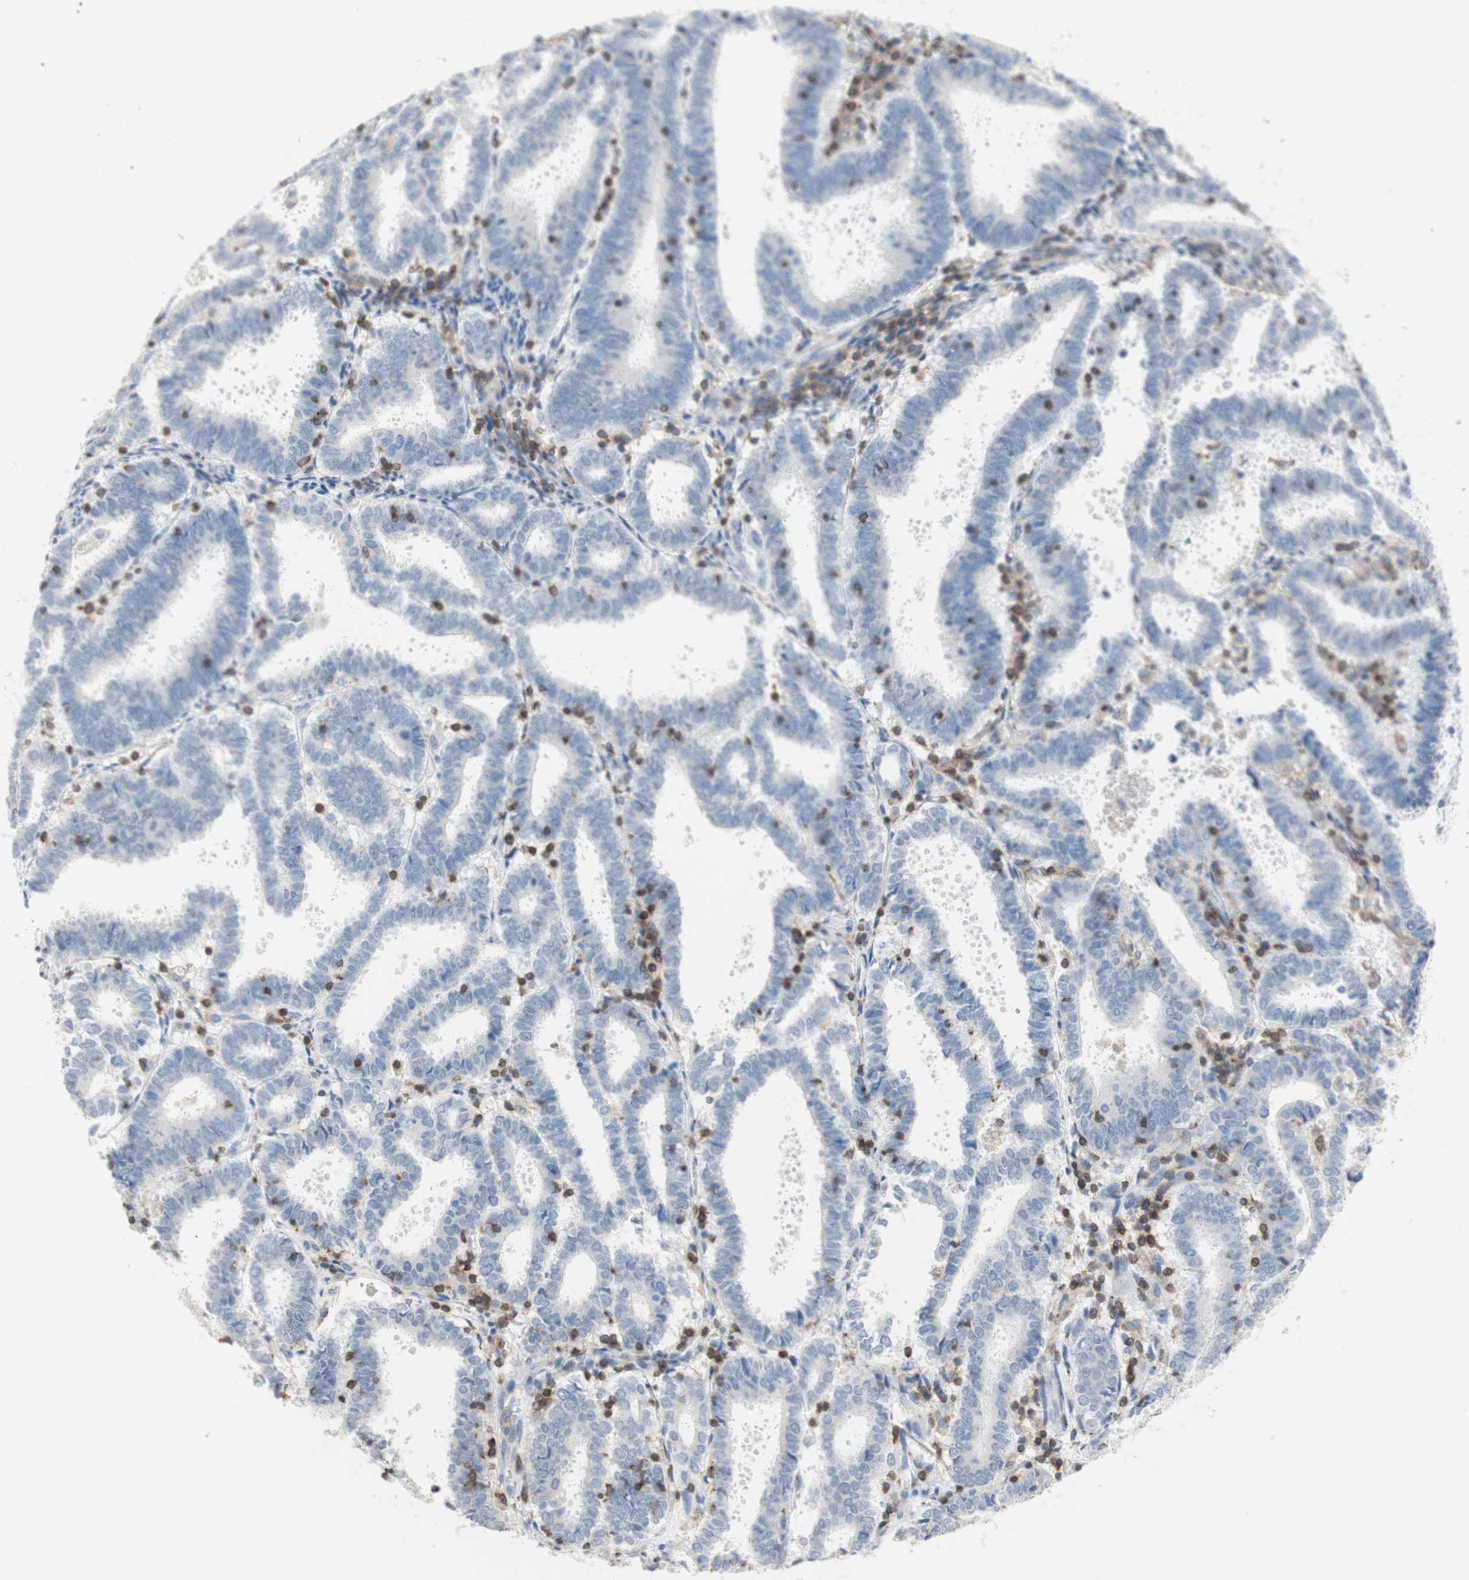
{"staining": {"intensity": "negative", "quantity": "none", "location": "none"}, "tissue": "endometrial cancer", "cell_type": "Tumor cells", "image_type": "cancer", "snomed": [{"axis": "morphology", "description": "Adenocarcinoma, NOS"}, {"axis": "topography", "description": "Uterus"}], "caption": "An image of human endometrial cancer is negative for staining in tumor cells.", "gene": "SPINK6", "patient": {"sex": "female", "age": 83}}